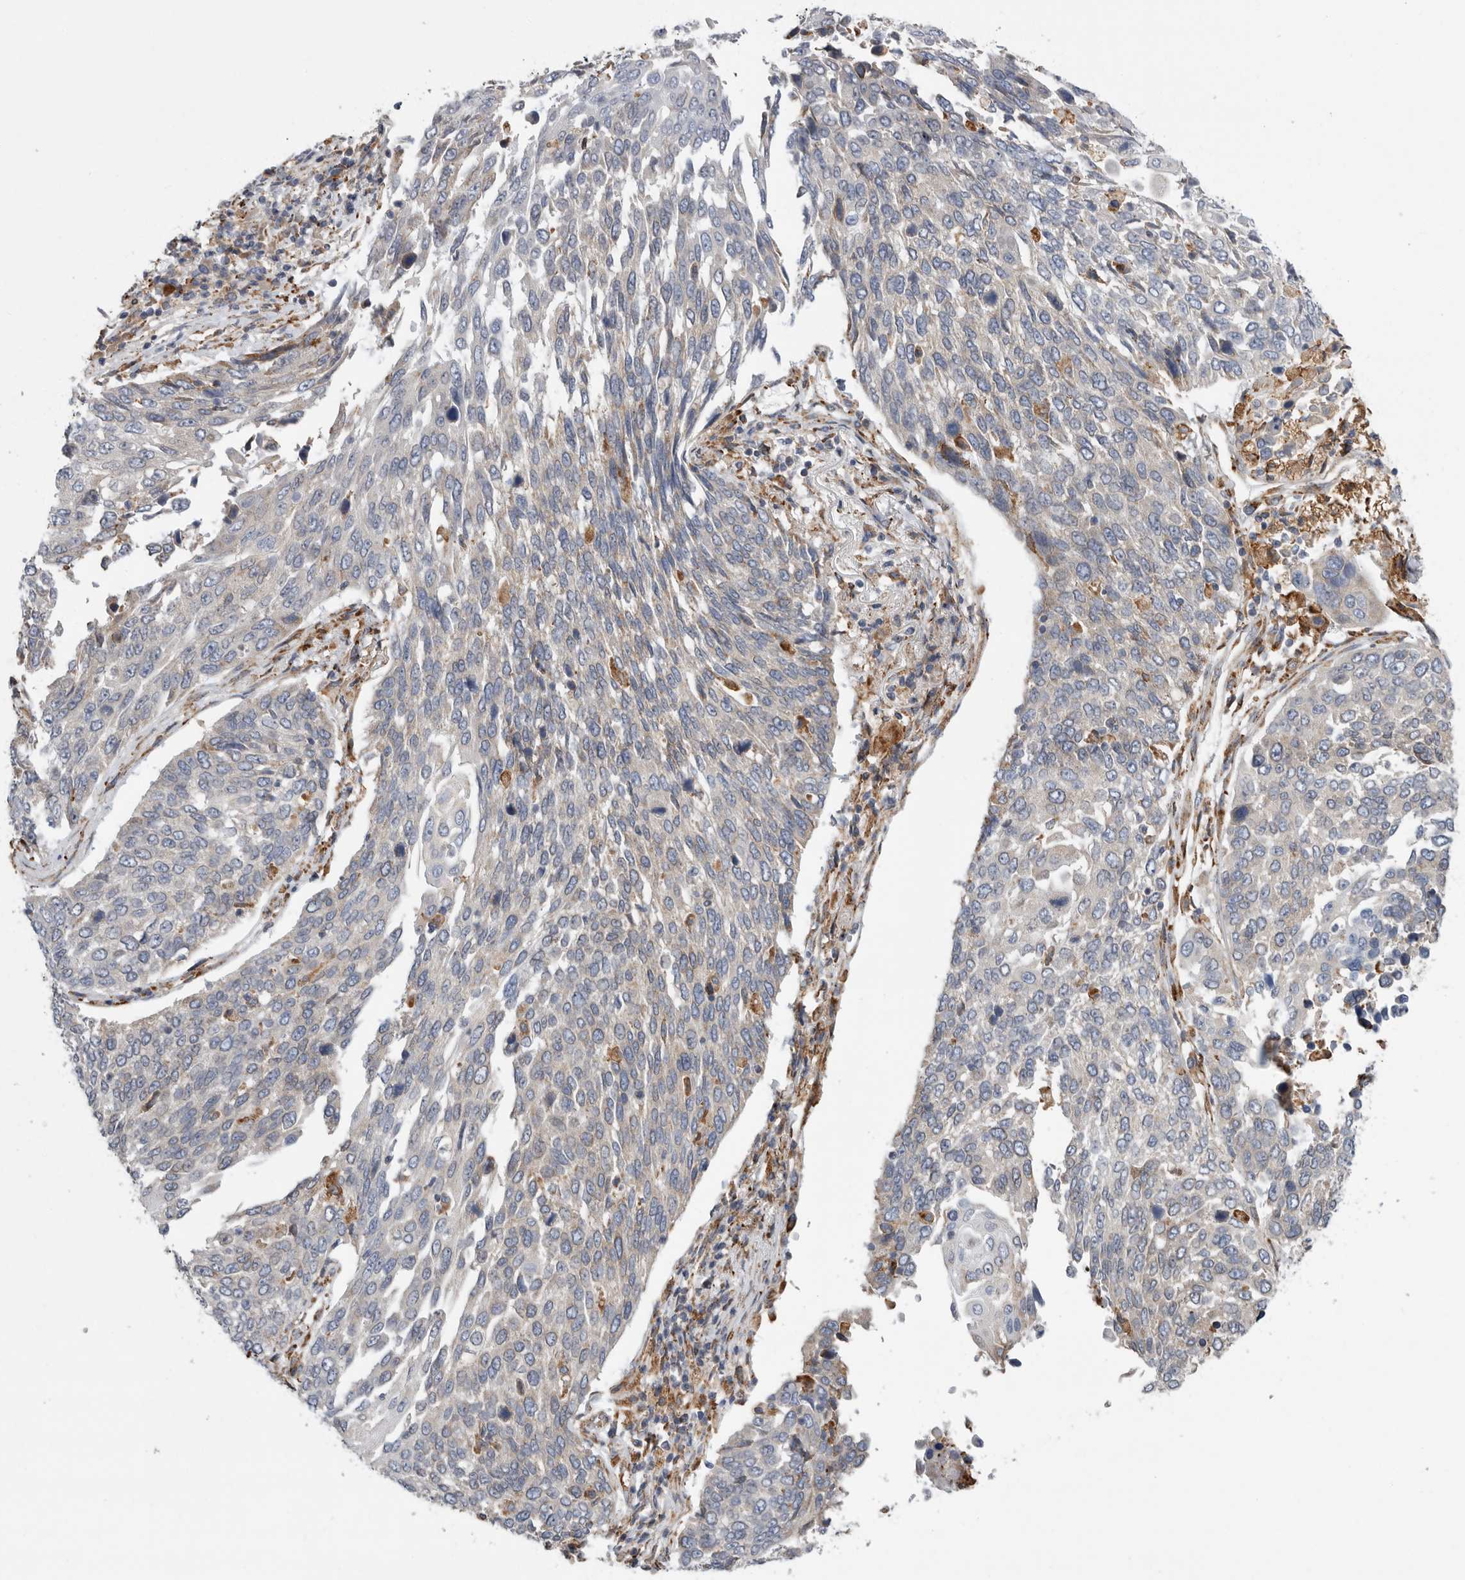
{"staining": {"intensity": "weak", "quantity": "<25%", "location": "cytoplasmic/membranous"}, "tissue": "lung cancer", "cell_type": "Tumor cells", "image_type": "cancer", "snomed": [{"axis": "morphology", "description": "Squamous cell carcinoma, NOS"}, {"axis": "topography", "description": "Lung"}], "caption": "An immunohistochemistry photomicrograph of lung cancer is shown. There is no staining in tumor cells of lung cancer.", "gene": "GANAB", "patient": {"sex": "male", "age": 66}}